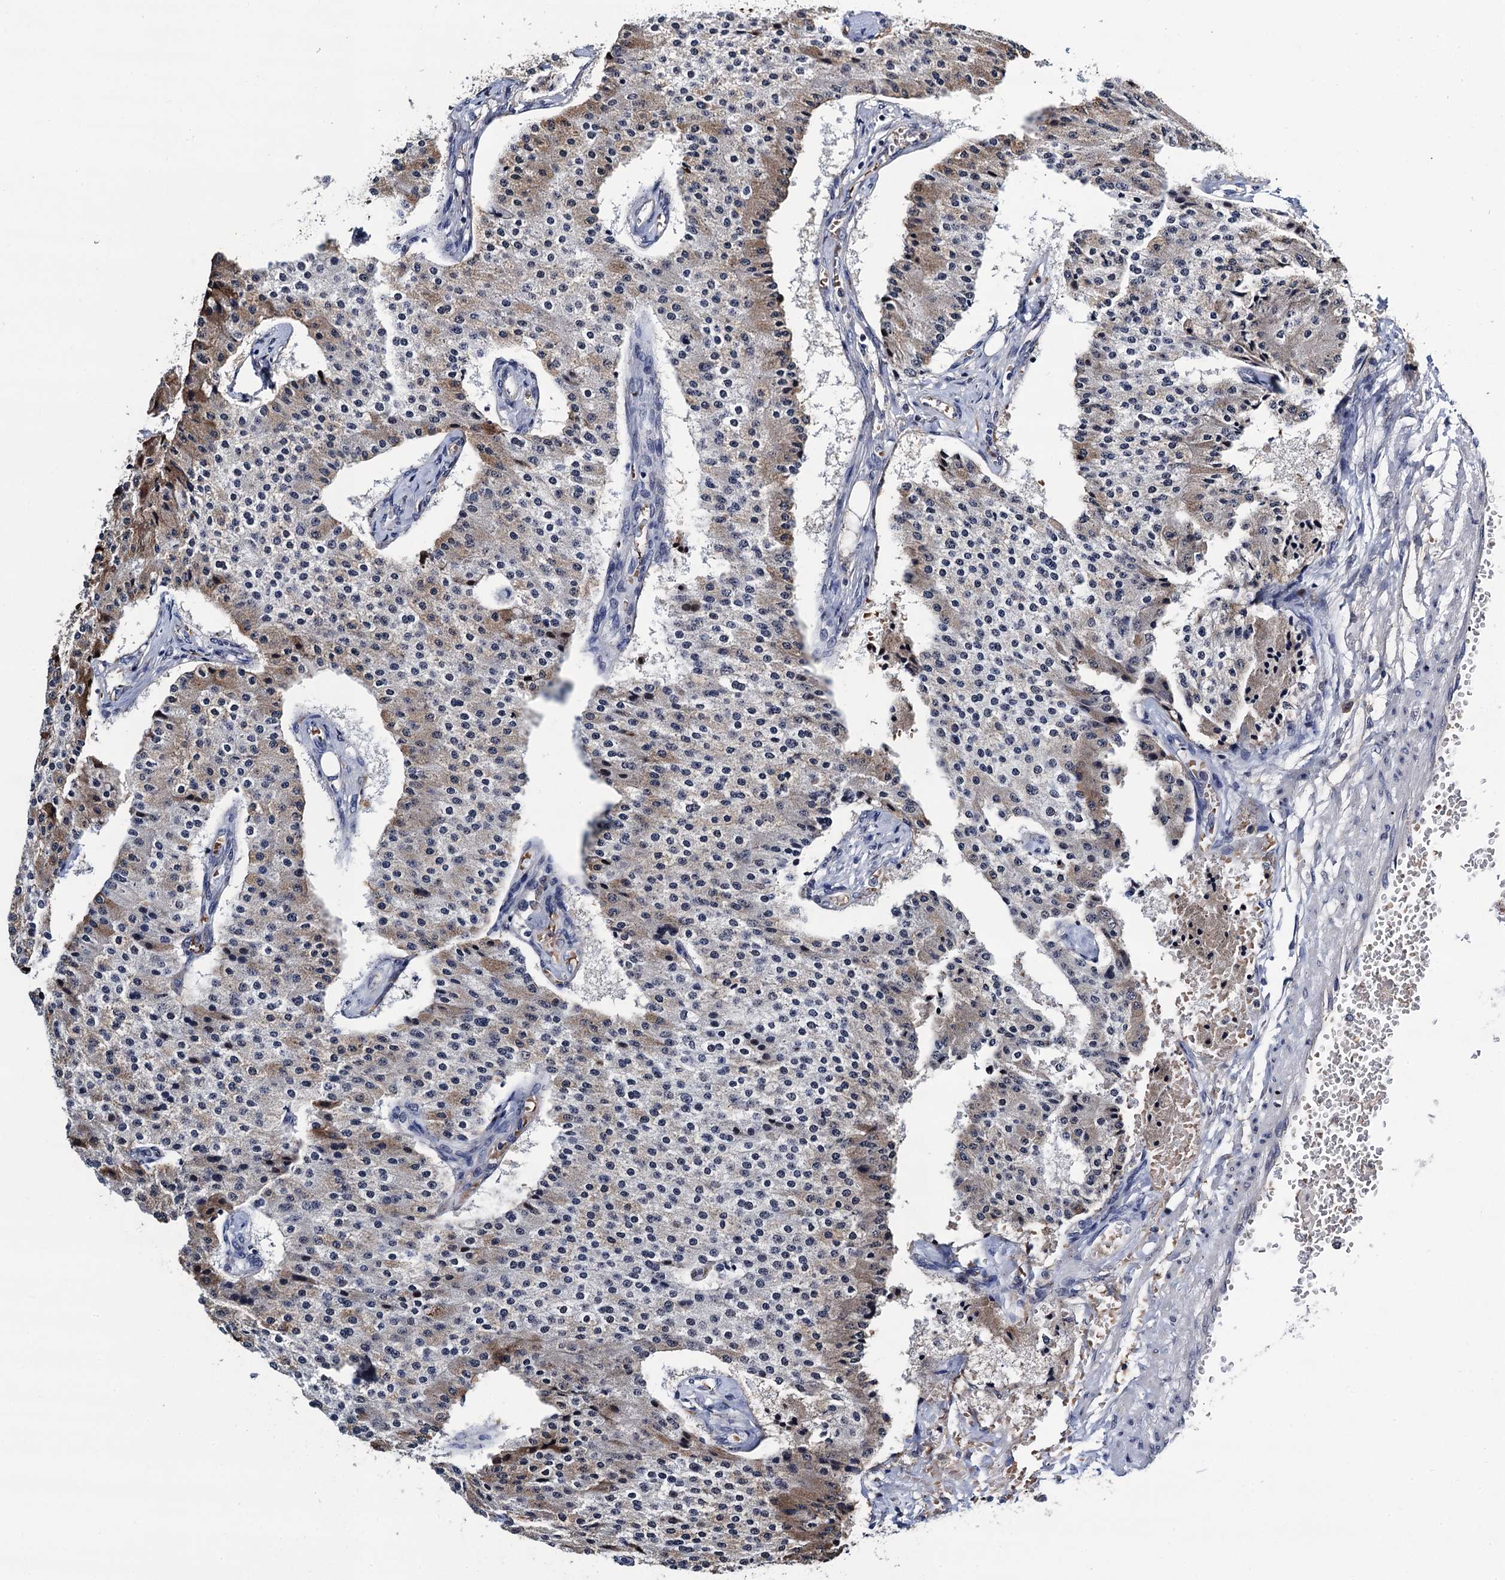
{"staining": {"intensity": "moderate", "quantity": "<25%", "location": "cytoplasmic/membranous"}, "tissue": "carcinoid", "cell_type": "Tumor cells", "image_type": "cancer", "snomed": [{"axis": "morphology", "description": "Carcinoid, malignant, NOS"}, {"axis": "topography", "description": "Colon"}], "caption": "This image reveals carcinoid stained with immunohistochemistry to label a protein in brown. The cytoplasmic/membranous of tumor cells show moderate positivity for the protein. Nuclei are counter-stained blue.", "gene": "SLC7A10", "patient": {"sex": "female", "age": 52}}